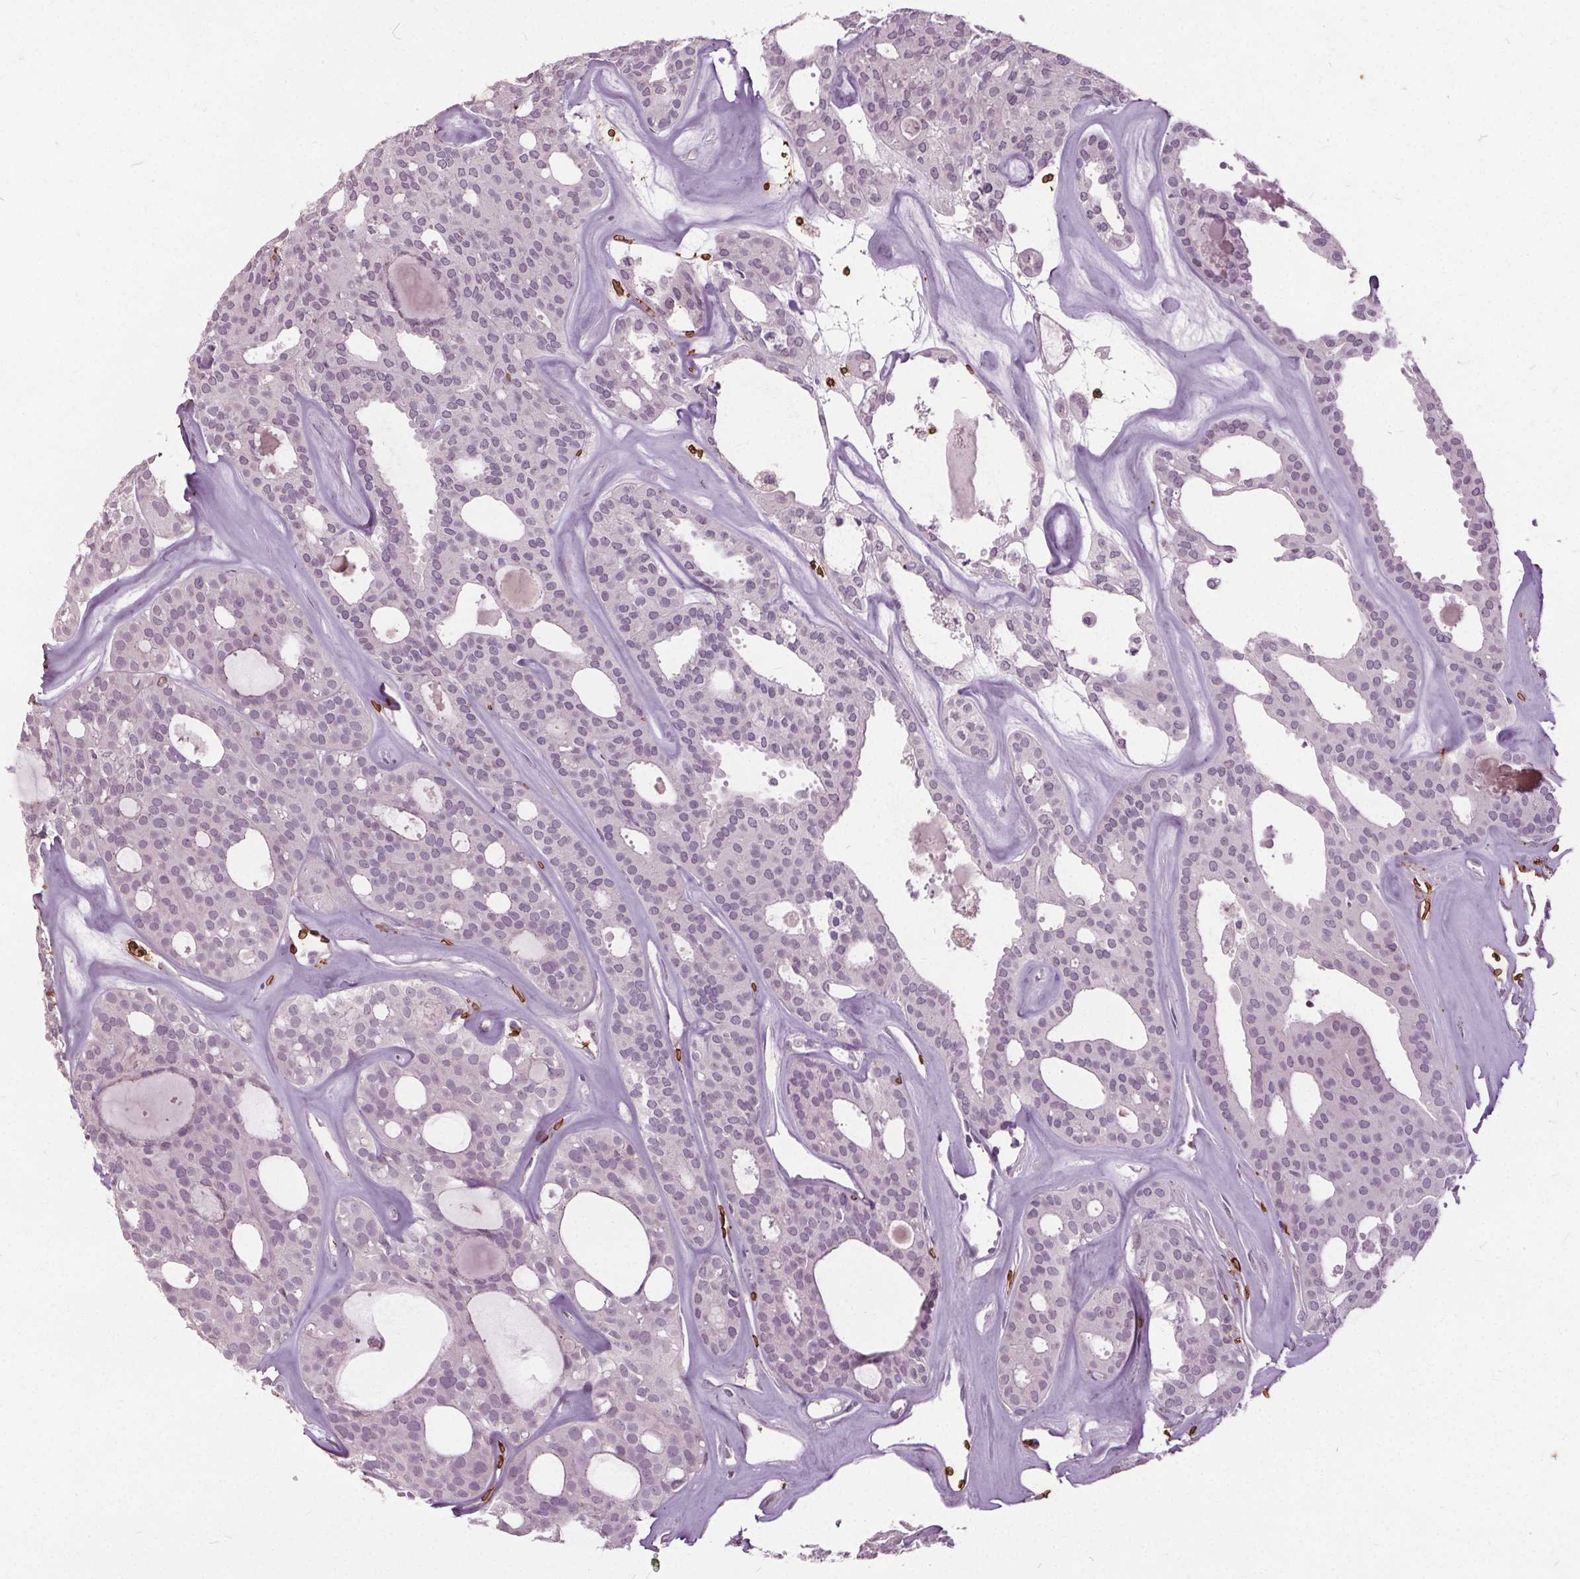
{"staining": {"intensity": "negative", "quantity": "none", "location": "none"}, "tissue": "thyroid cancer", "cell_type": "Tumor cells", "image_type": "cancer", "snomed": [{"axis": "morphology", "description": "Follicular adenoma carcinoma, NOS"}, {"axis": "topography", "description": "Thyroid gland"}], "caption": "This is a photomicrograph of immunohistochemistry (IHC) staining of thyroid follicular adenoma carcinoma, which shows no staining in tumor cells.", "gene": "SLC4A1", "patient": {"sex": "male", "age": 75}}